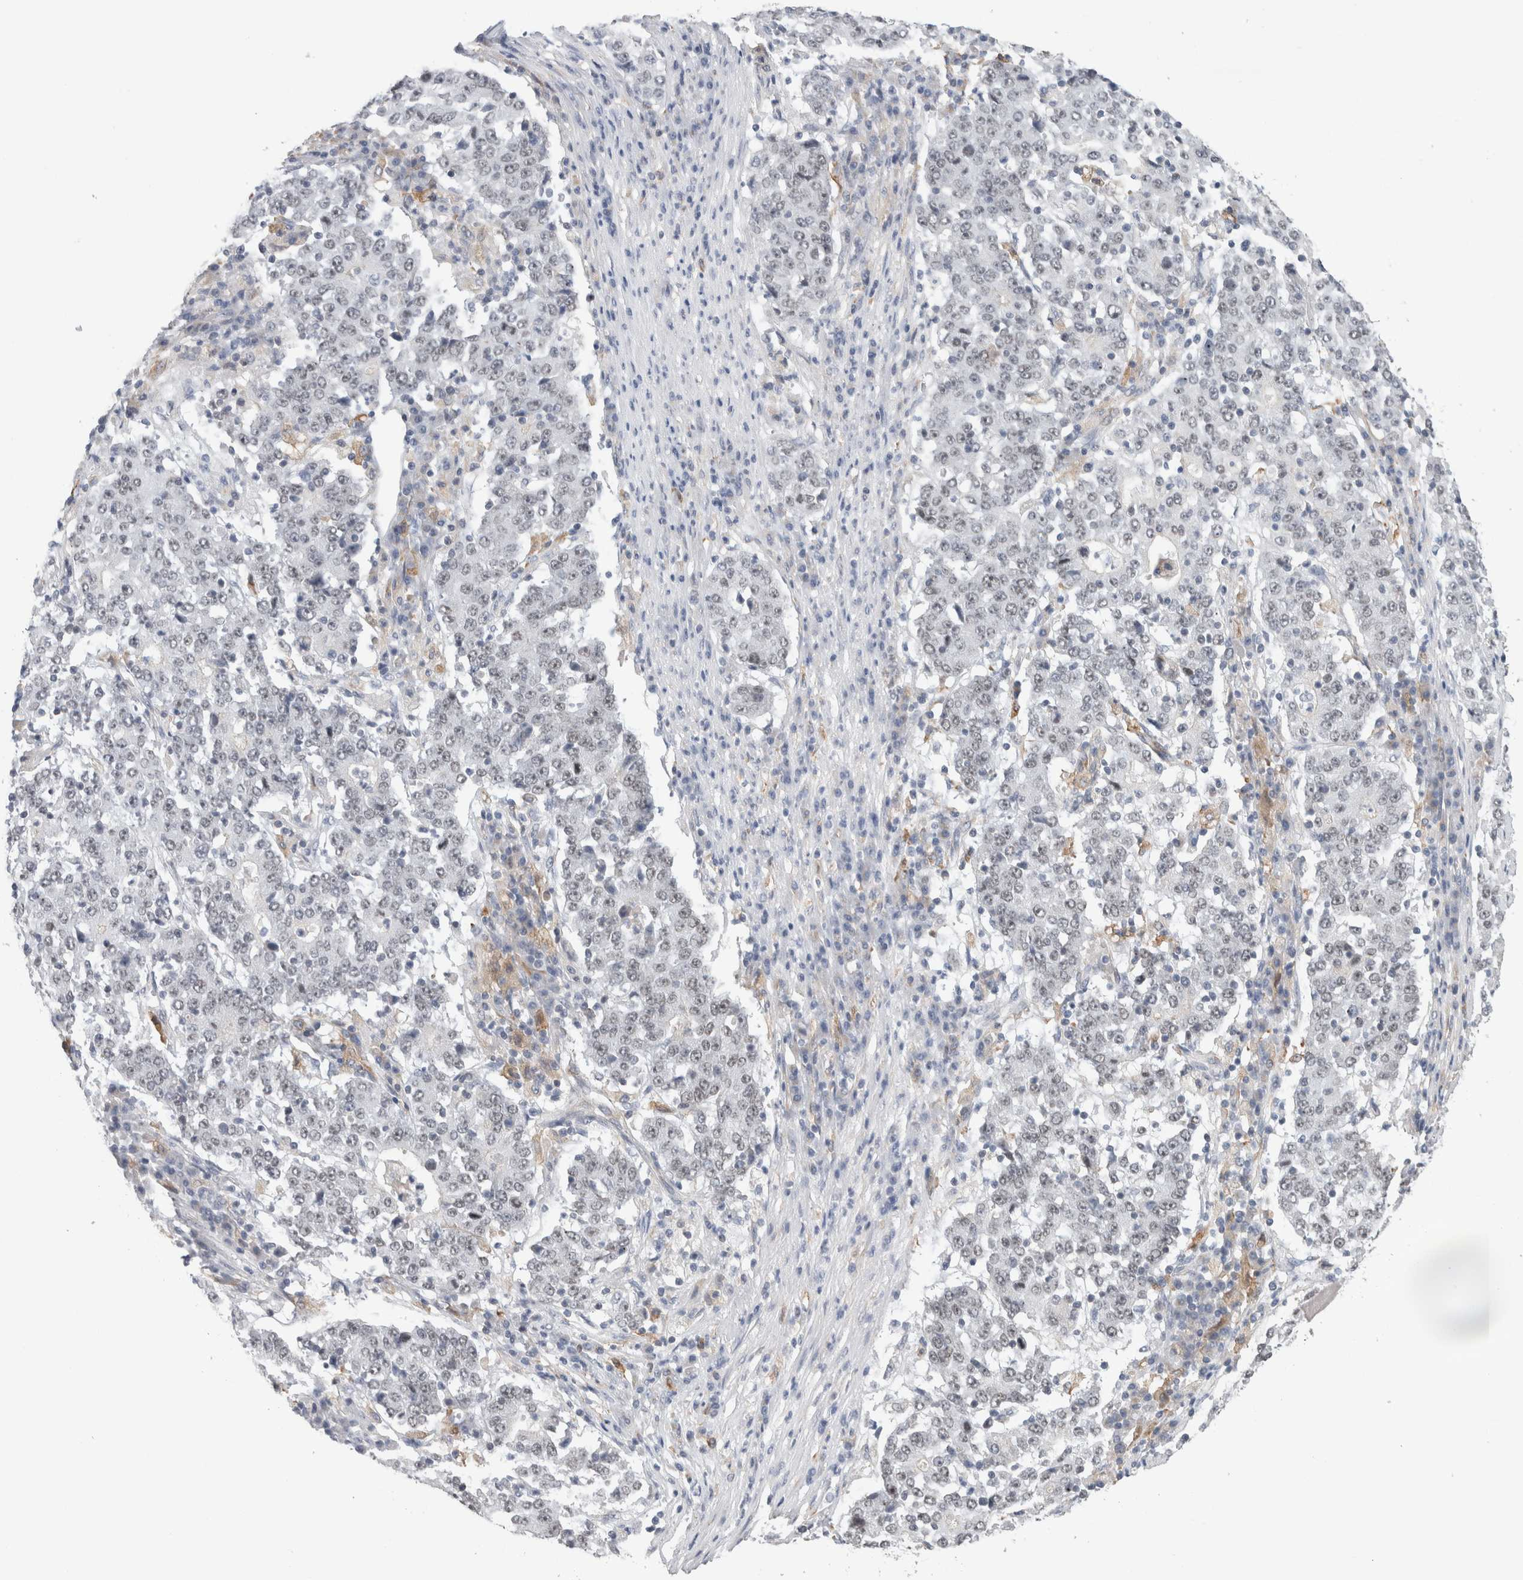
{"staining": {"intensity": "weak", "quantity": "<25%", "location": "nuclear"}, "tissue": "stomach cancer", "cell_type": "Tumor cells", "image_type": "cancer", "snomed": [{"axis": "morphology", "description": "Adenocarcinoma, NOS"}, {"axis": "topography", "description": "Stomach"}], "caption": "High magnification brightfield microscopy of adenocarcinoma (stomach) stained with DAB (3,3'-diaminobenzidine) (brown) and counterstained with hematoxylin (blue): tumor cells show no significant expression. Brightfield microscopy of immunohistochemistry stained with DAB (3,3'-diaminobenzidine) (brown) and hematoxylin (blue), captured at high magnification.", "gene": "SYTL5", "patient": {"sex": "male", "age": 59}}